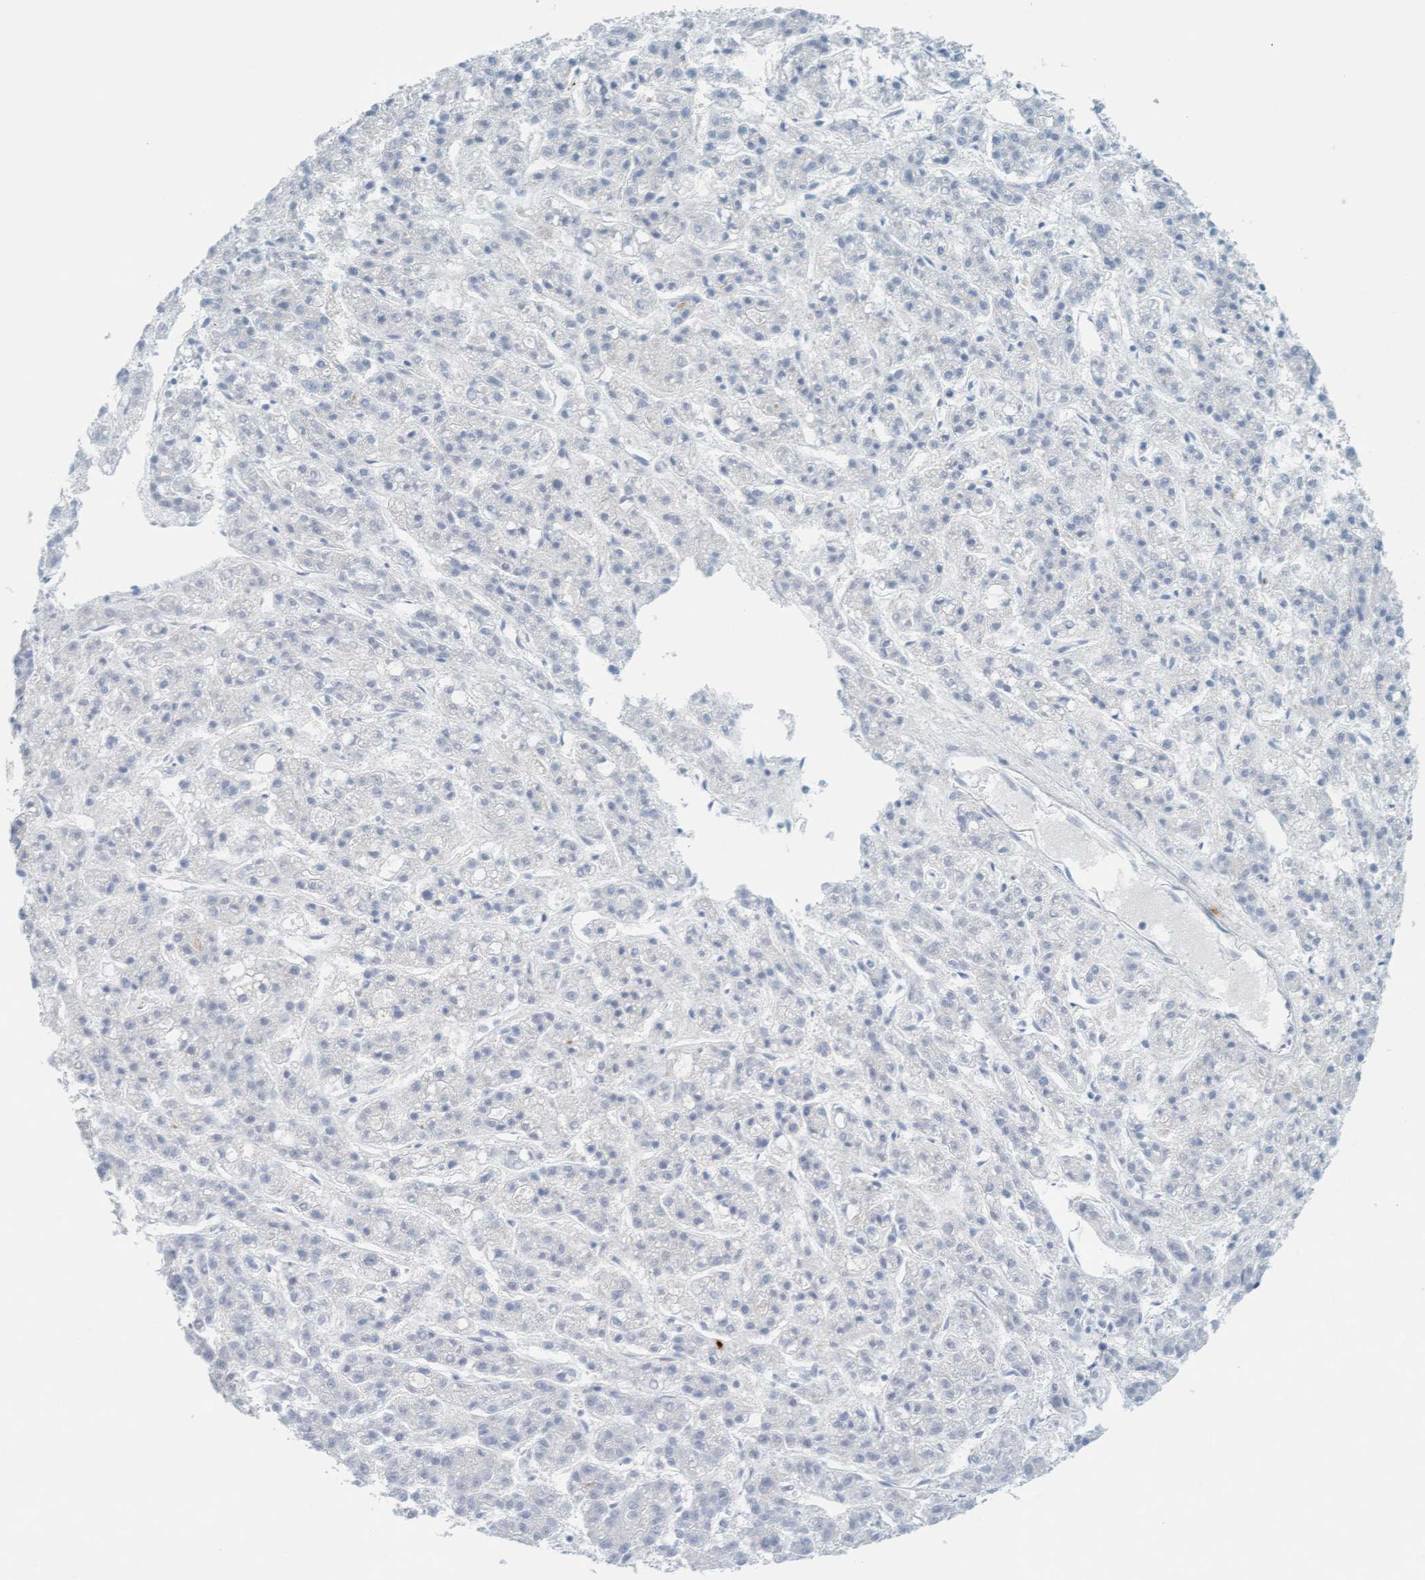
{"staining": {"intensity": "negative", "quantity": "none", "location": "none"}, "tissue": "liver cancer", "cell_type": "Tumor cells", "image_type": "cancer", "snomed": [{"axis": "morphology", "description": "Carcinoma, Hepatocellular, NOS"}, {"axis": "topography", "description": "Liver"}], "caption": "A high-resolution image shows immunohistochemistry staining of liver hepatocellular carcinoma, which exhibits no significant staining in tumor cells.", "gene": "CPA3", "patient": {"sex": "male", "age": 70}}